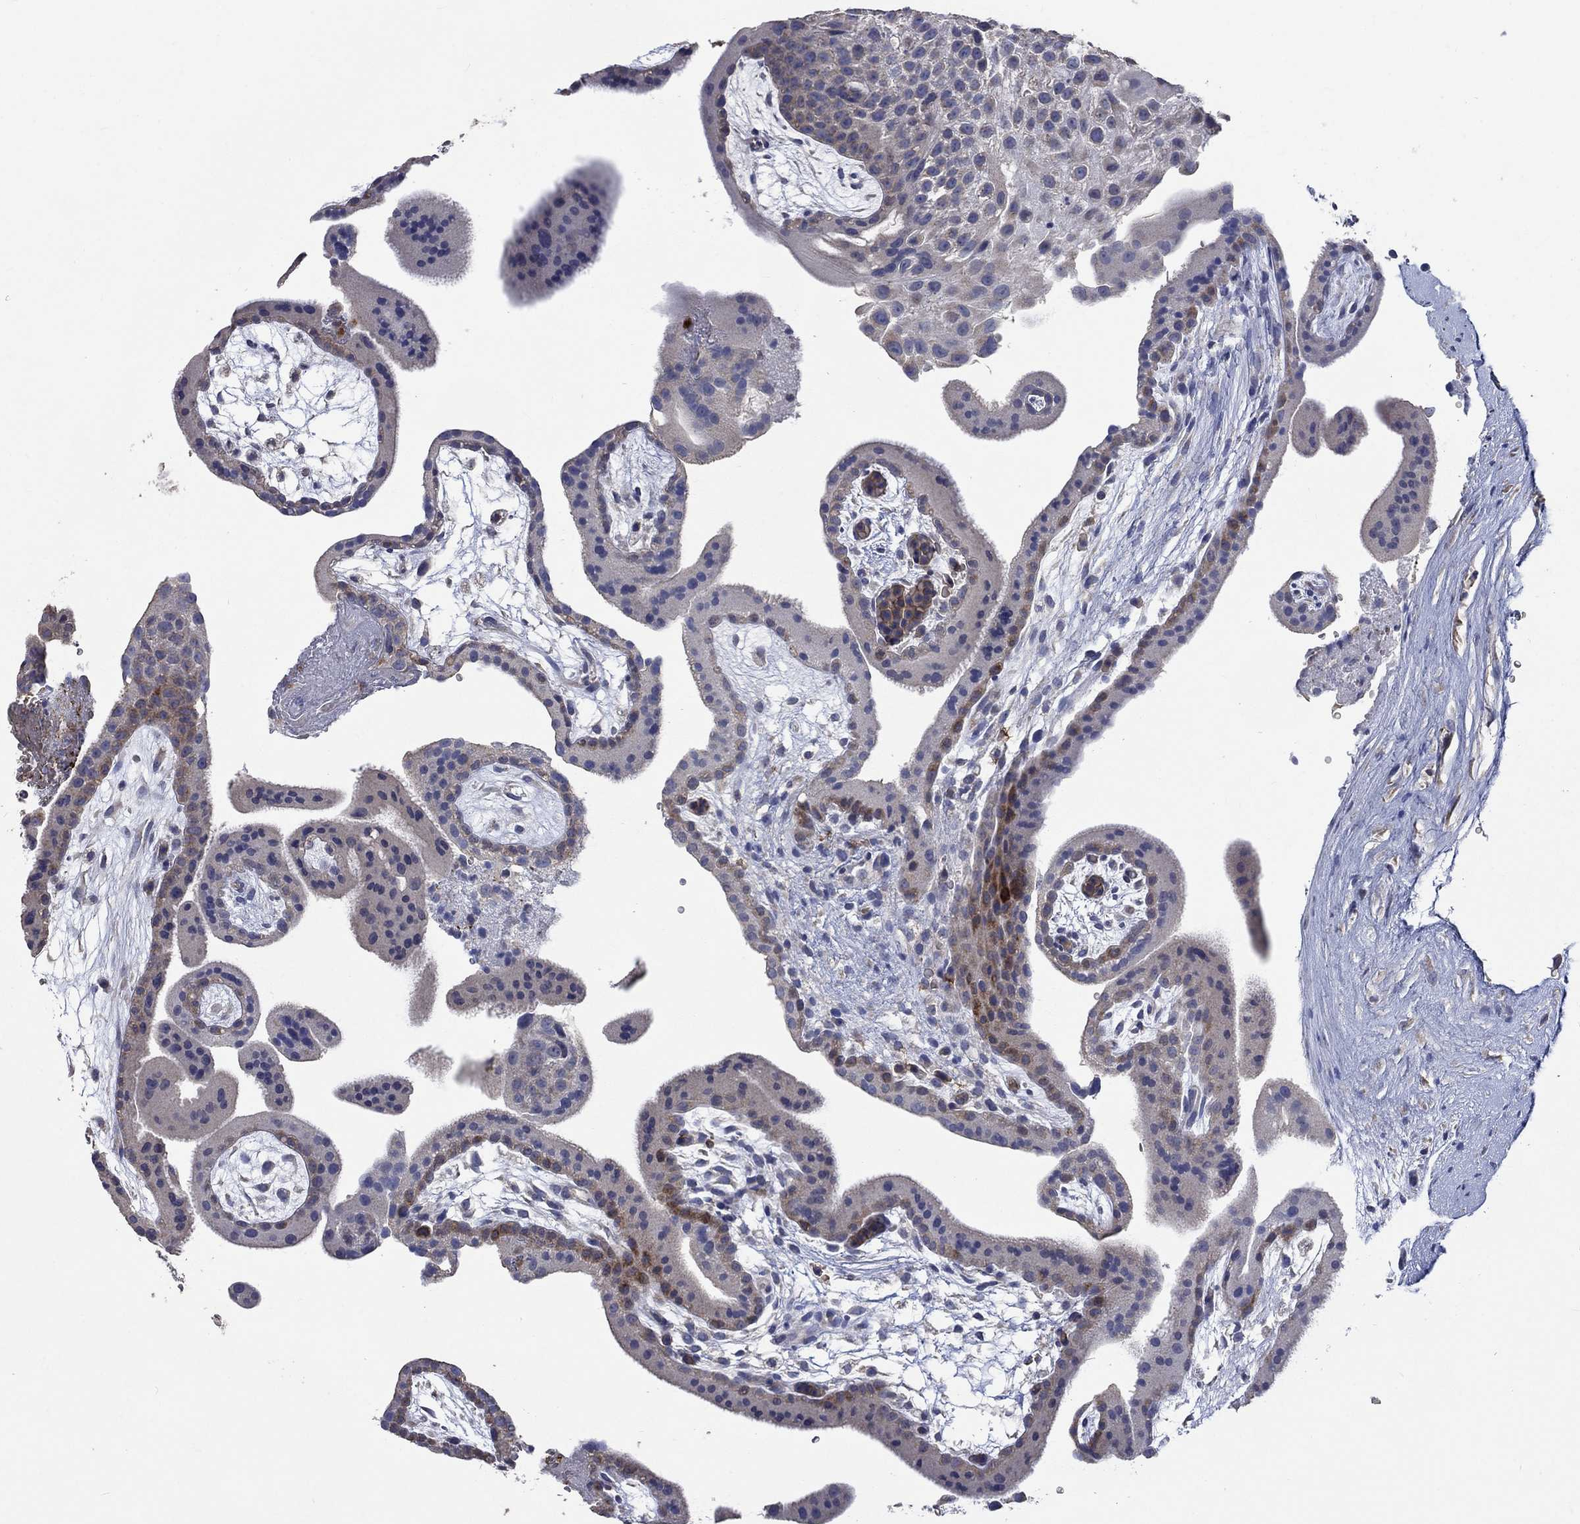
{"staining": {"intensity": "negative", "quantity": "none", "location": "none"}, "tissue": "placenta", "cell_type": "Decidual cells", "image_type": "normal", "snomed": [{"axis": "morphology", "description": "Normal tissue, NOS"}, {"axis": "topography", "description": "Placenta"}], "caption": "Placenta was stained to show a protein in brown. There is no significant expression in decidual cells. (IHC, brightfield microscopy, high magnification).", "gene": "UGT8", "patient": {"sex": "female", "age": 19}}